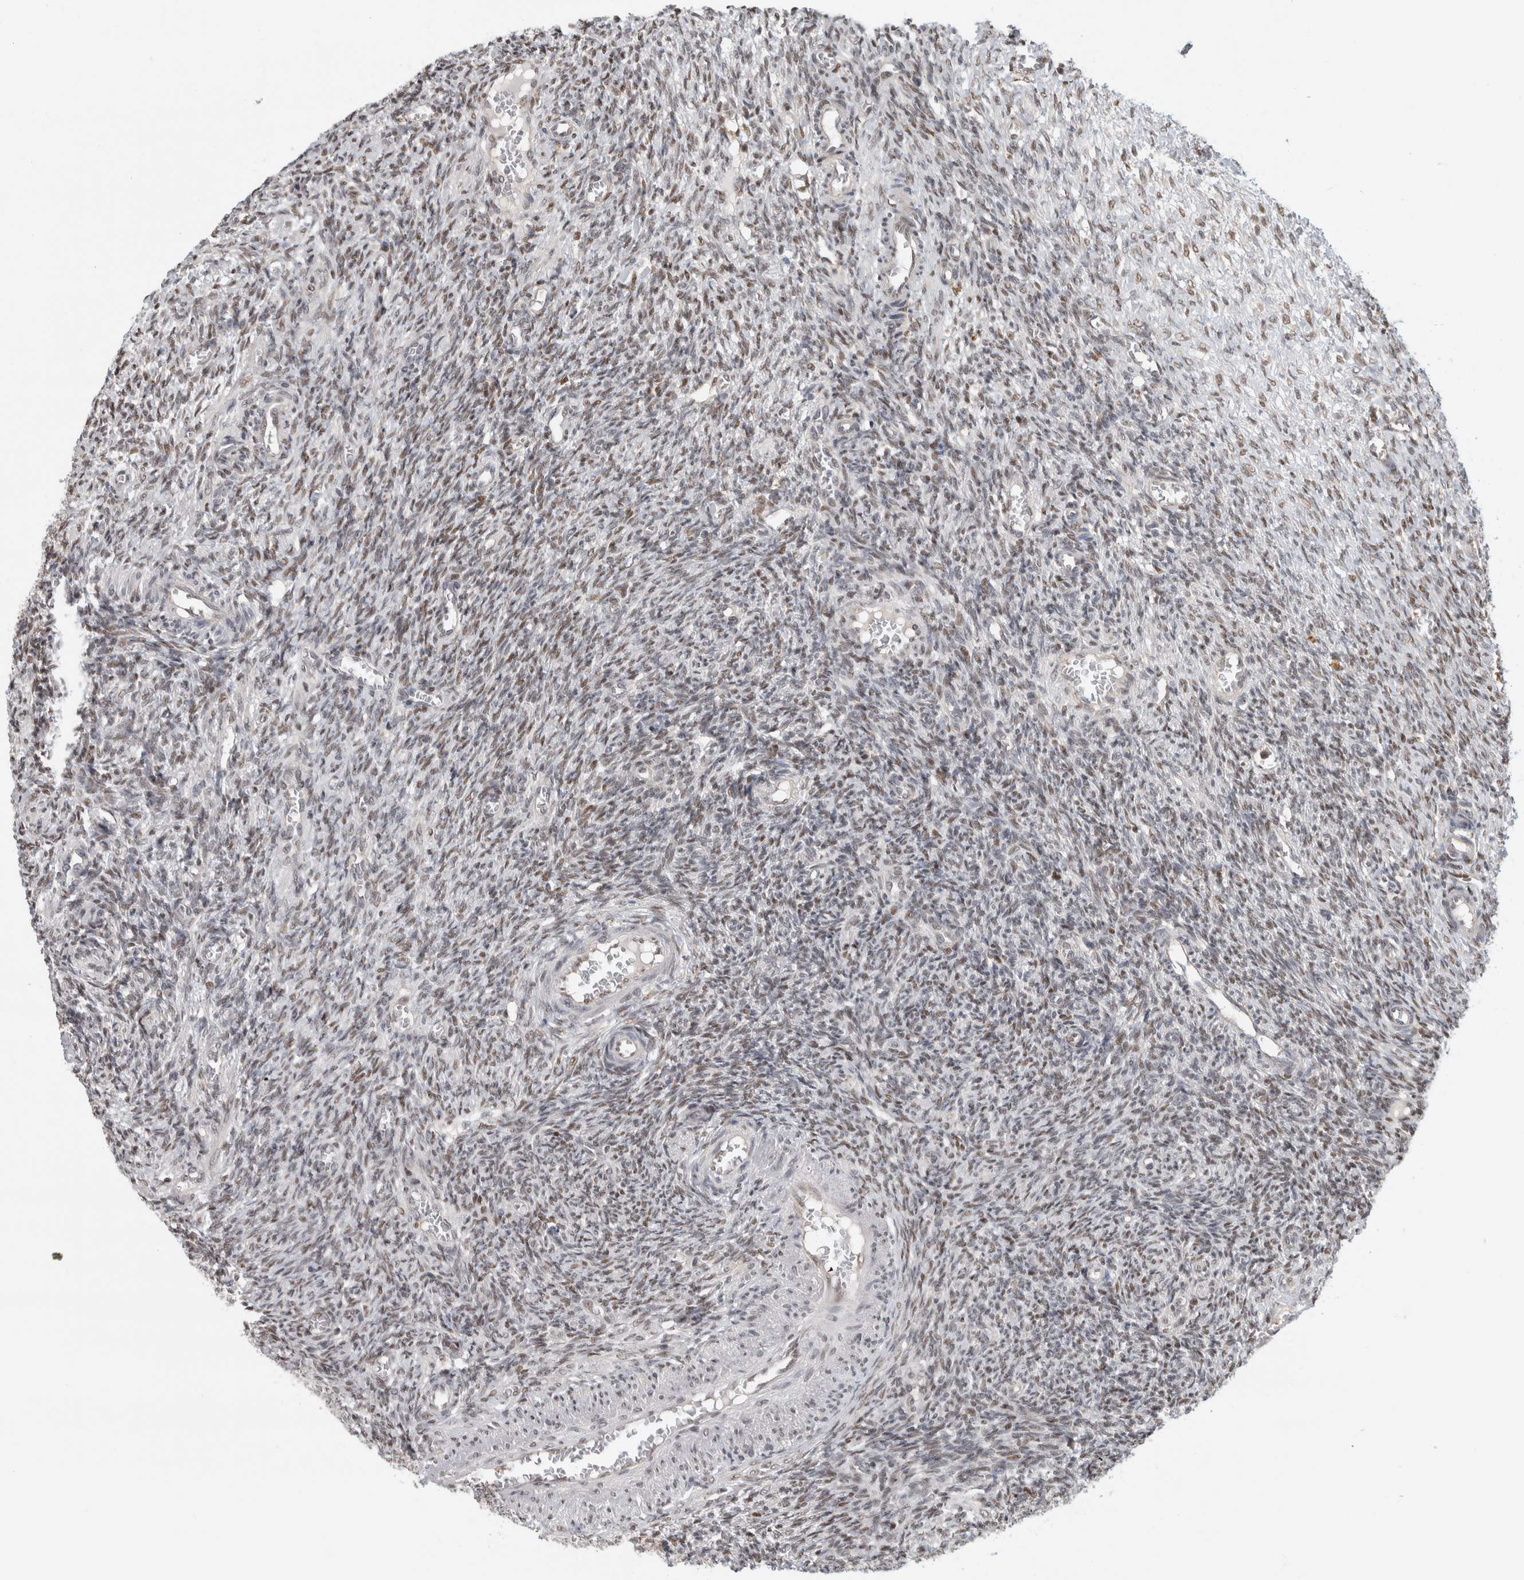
{"staining": {"intensity": "moderate", "quantity": ">75%", "location": "nuclear"}, "tissue": "ovary", "cell_type": "Ovarian stroma cells", "image_type": "normal", "snomed": [{"axis": "morphology", "description": "Normal tissue, NOS"}, {"axis": "topography", "description": "Ovary"}], "caption": "Protein staining by immunohistochemistry reveals moderate nuclear staining in about >75% of ovarian stroma cells in unremarkable ovary. (DAB = brown stain, brightfield microscopy at high magnification).", "gene": "NAB2", "patient": {"sex": "female", "age": 27}}